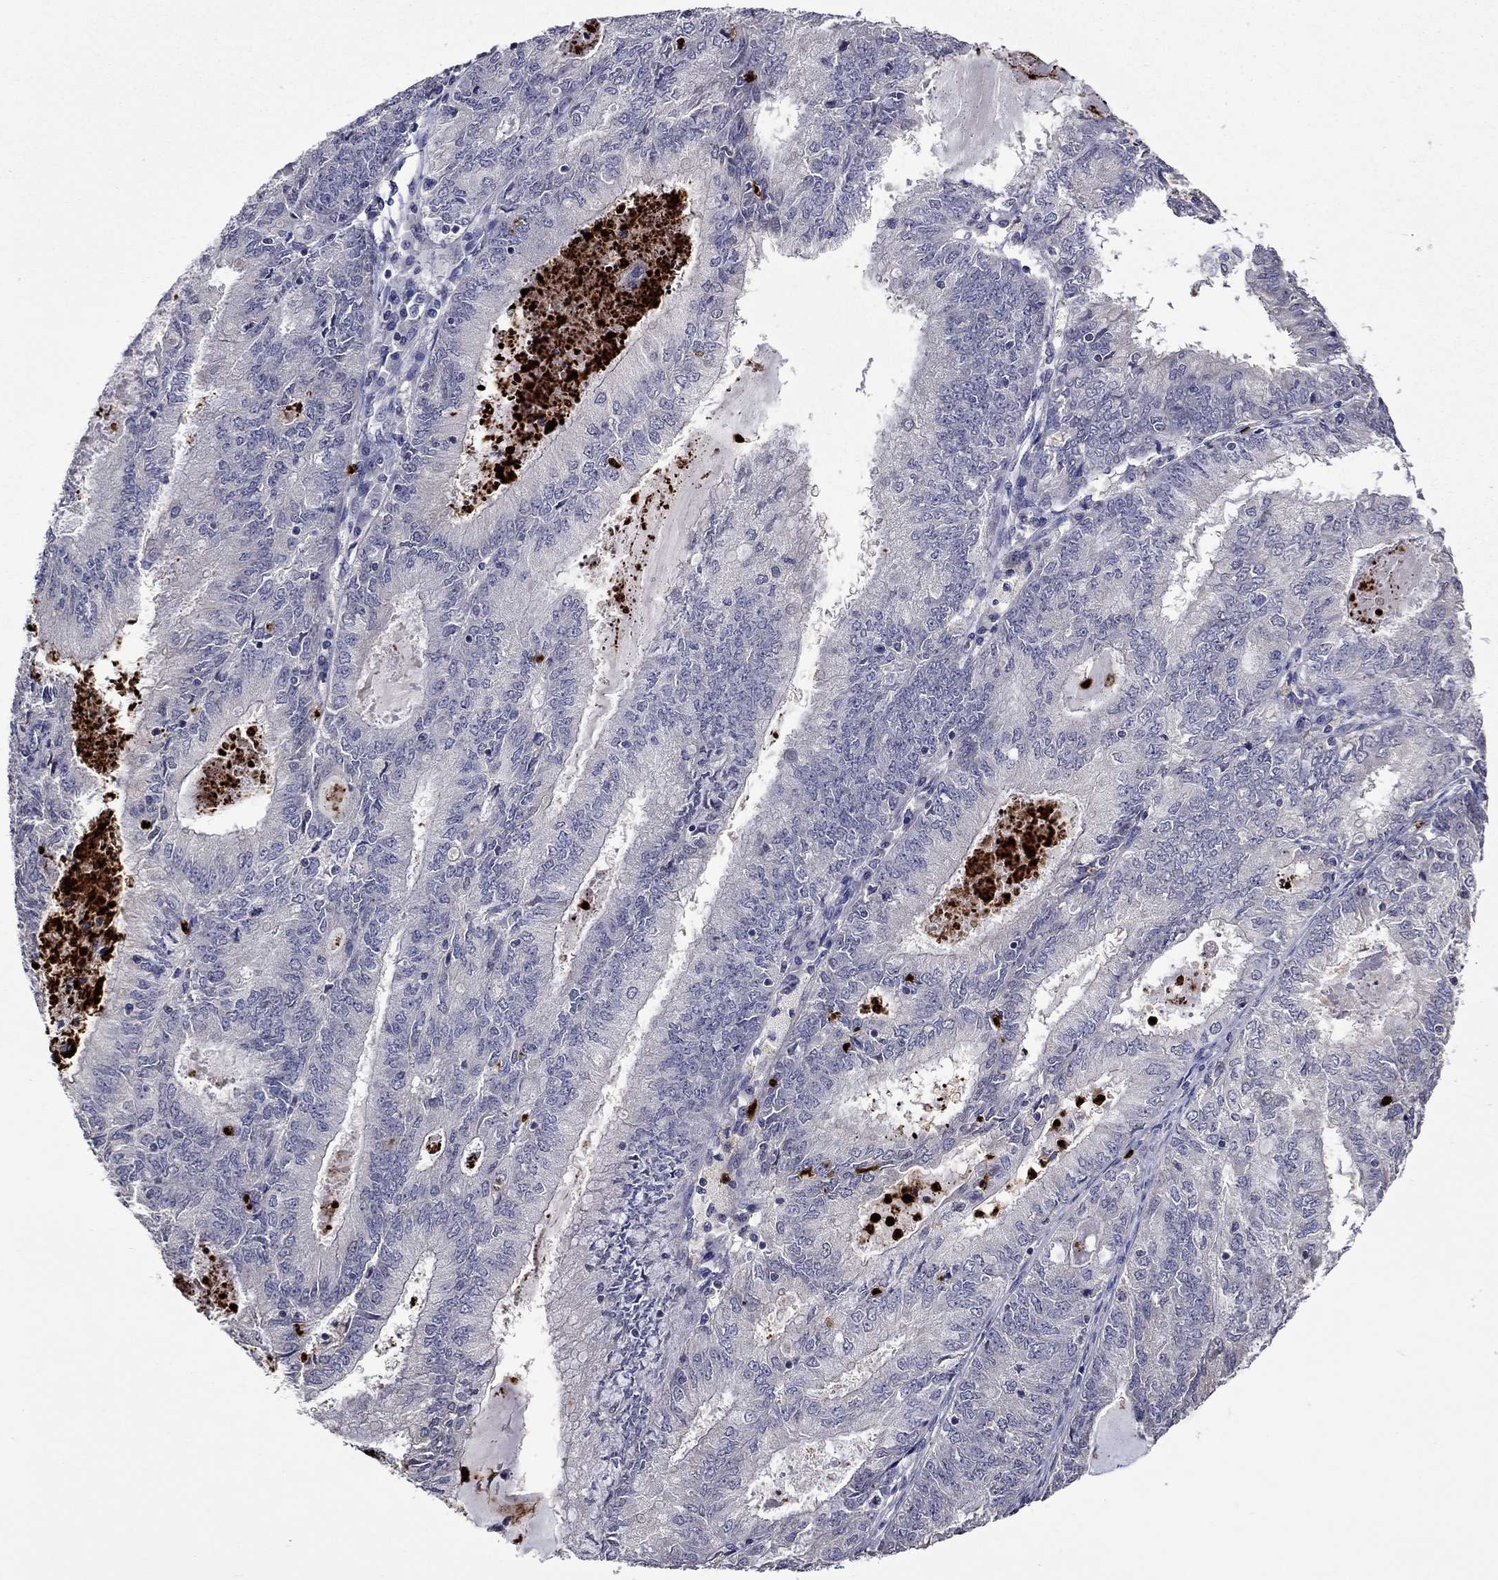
{"staining": {"intensity": "negative", "quantity": "none", "location": "none"}, "tissue": "endometrial cancer", "cell_type": "Tumor cells", "image_type": "cancer", "snomed": [{"axis": "morphology", "description": "Adenocarcinoma, NOS"}, {"axis": "topography", "description": "Endometrium"}], "caption": "Adenocarcinoma (endometrial) was stained to show a protein in brown. There is no significant expression in tumor cells.", "gene": "SATB1", "patient": {"sex": "female", "age": 57}}